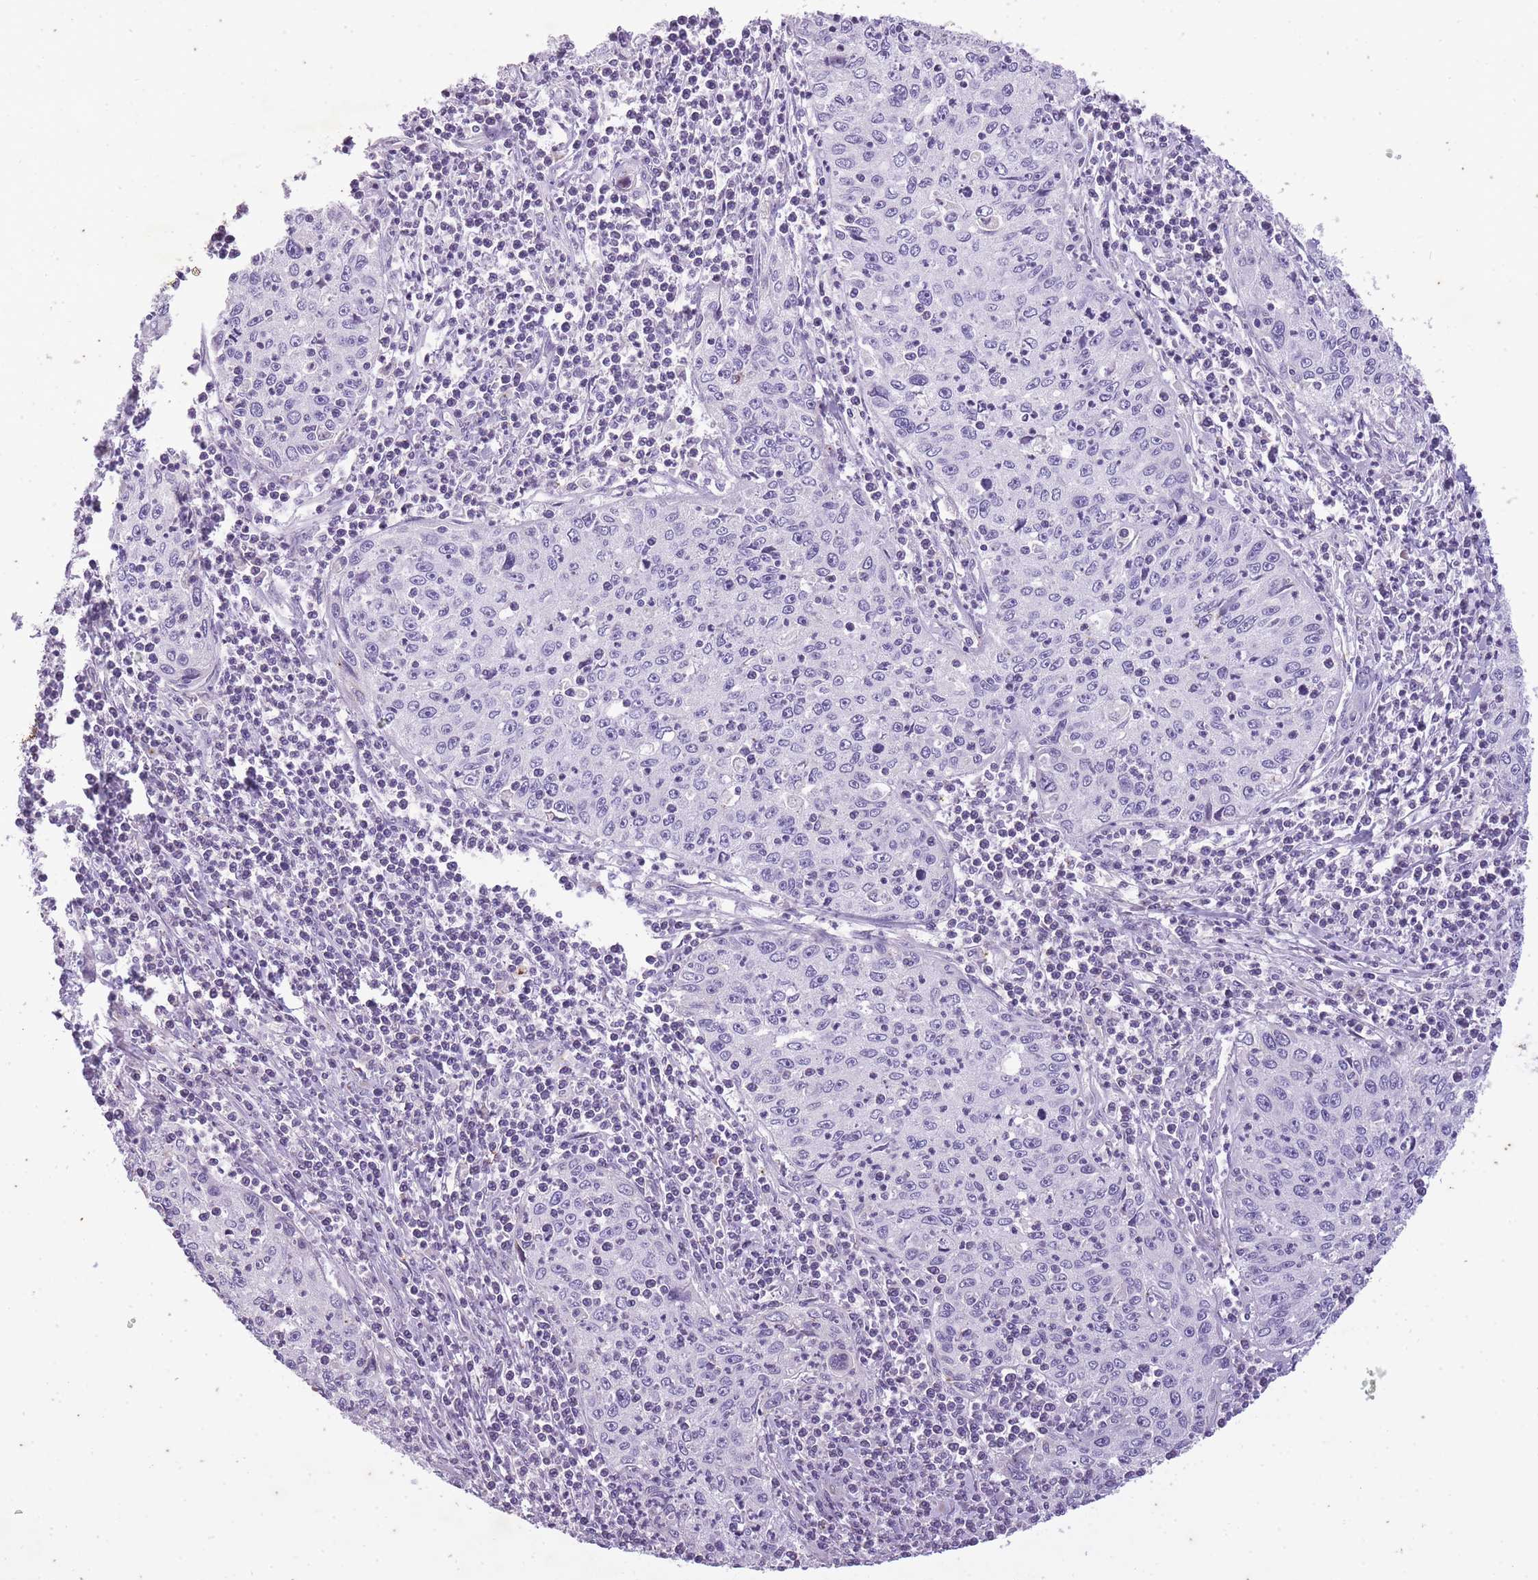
{"staining": {"intensity": "negative", "quantity": "none", "location": "none"}, "tissue": "cervical cancer", "cell_type": "Tumor cells", "image_type": "cancer", "snomed": [{"axis": "morphology", "description": "Squamous cell carcinoma, NOS"}, {"axis": "topography", "description": "Cervix"}], "caption": "Tumor cells are negative for brown protein staining in cervical squamous cell carcinoma. (DAB (3,3'-diaminobenzidine) immunohistochemistry (IHC), high magnification).", "gene": "CNTNAP3", "patient": {"sex": "female", "age": 30}}